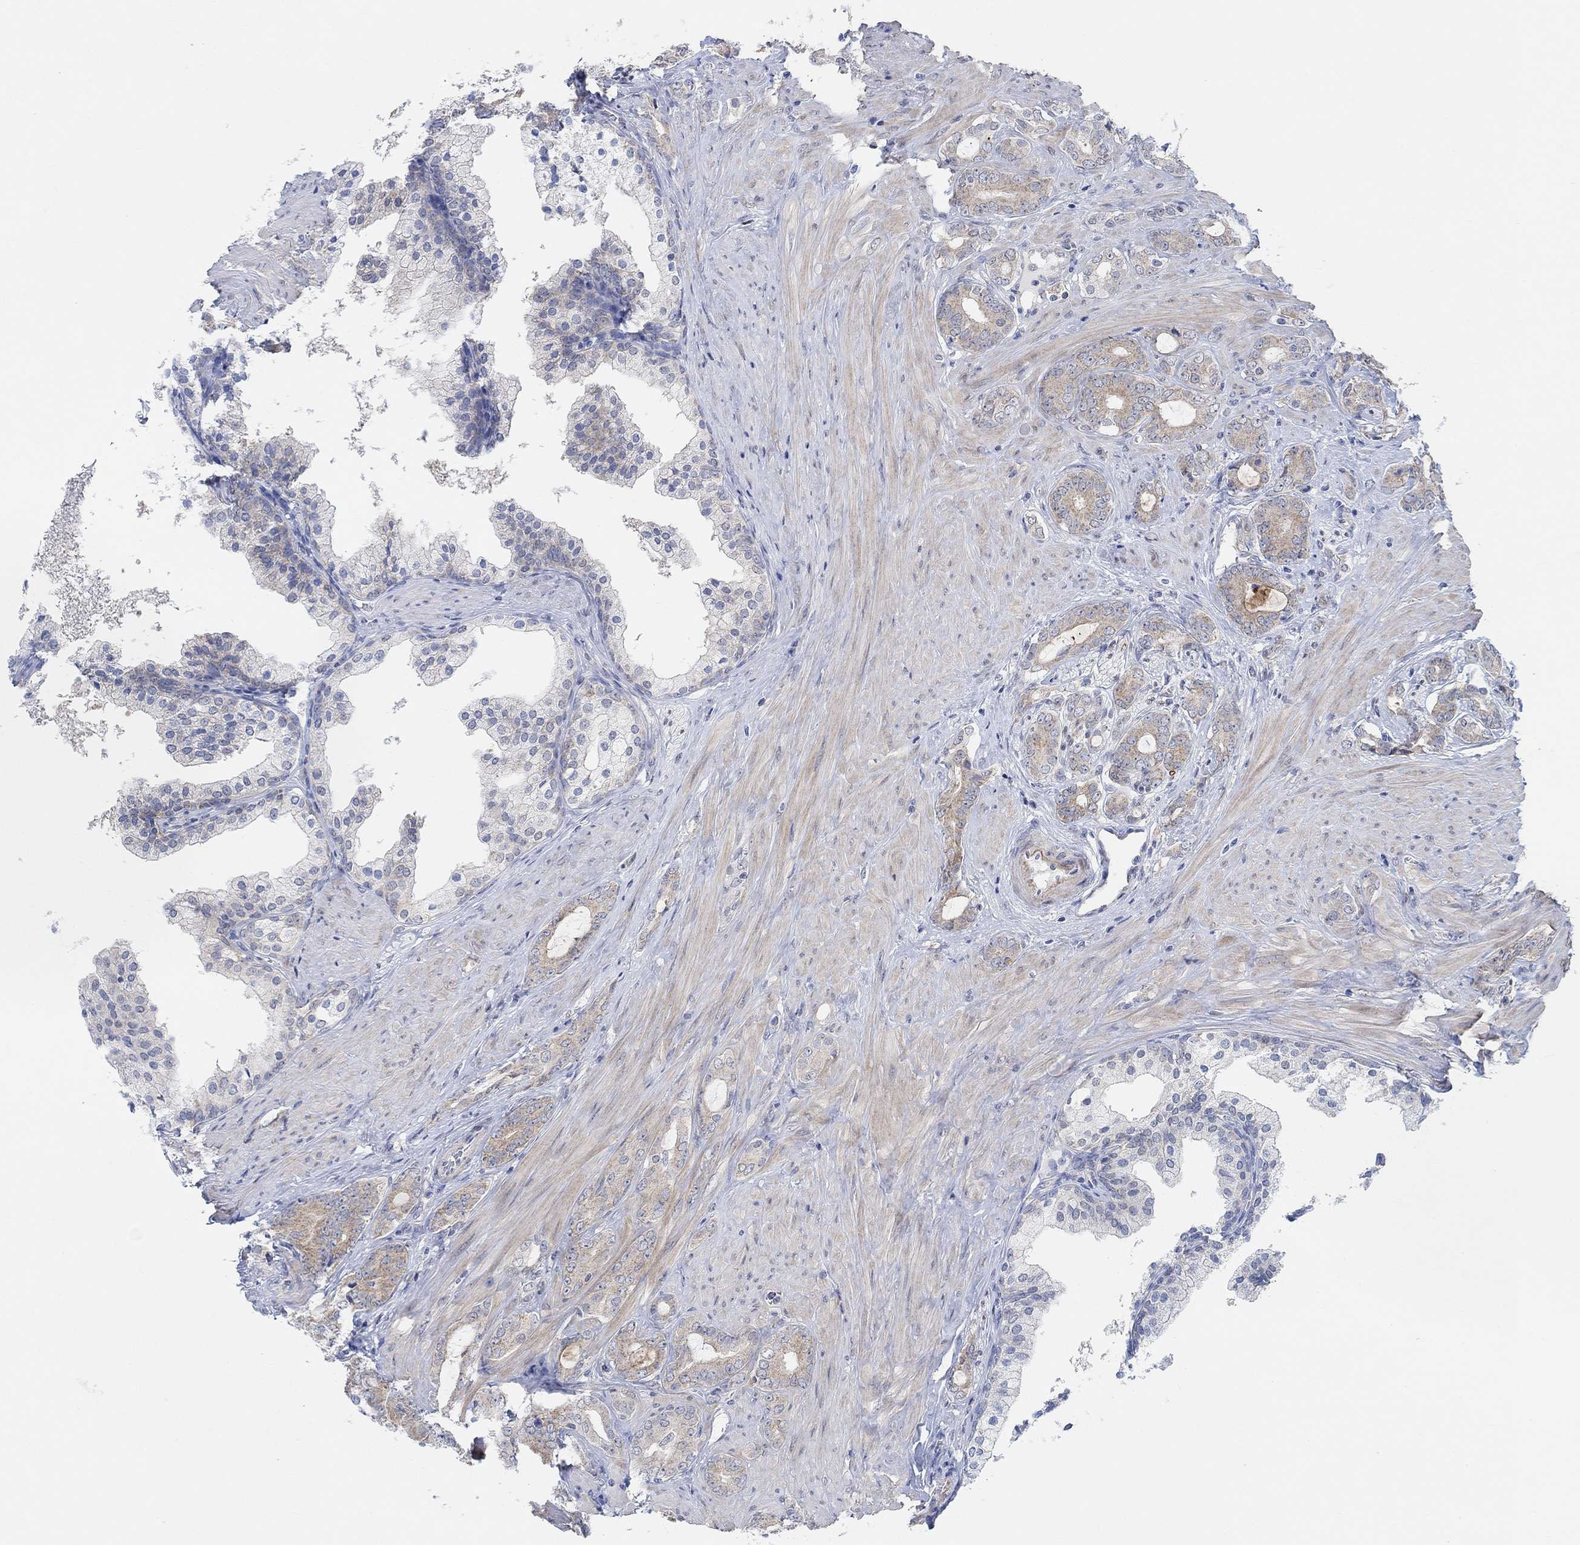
{"staining": {"intensity": "weak", "quantity": ">75%", "location": "cytoplasmic/membranous"}, "tissue": "prostate cancer", "cell_type": "Tumor cells", "image_type": "cancer", "snomed": [{"axis": "morphology", "description": "Adenocarcinoma, NOS"}, {"axis": "topography", "description": "Prostate"}], "caption": "A low amount of weak cytoplasmic/membranous staining is appreciated in approximately >75% of tumor cells in adenocarcinoma (prostate) tissue. (brown staining indicates protein expression, while blue staining denotes nuclei).", "gene": "RIMS1", "patient": {"sex": "male", "age": 55}}